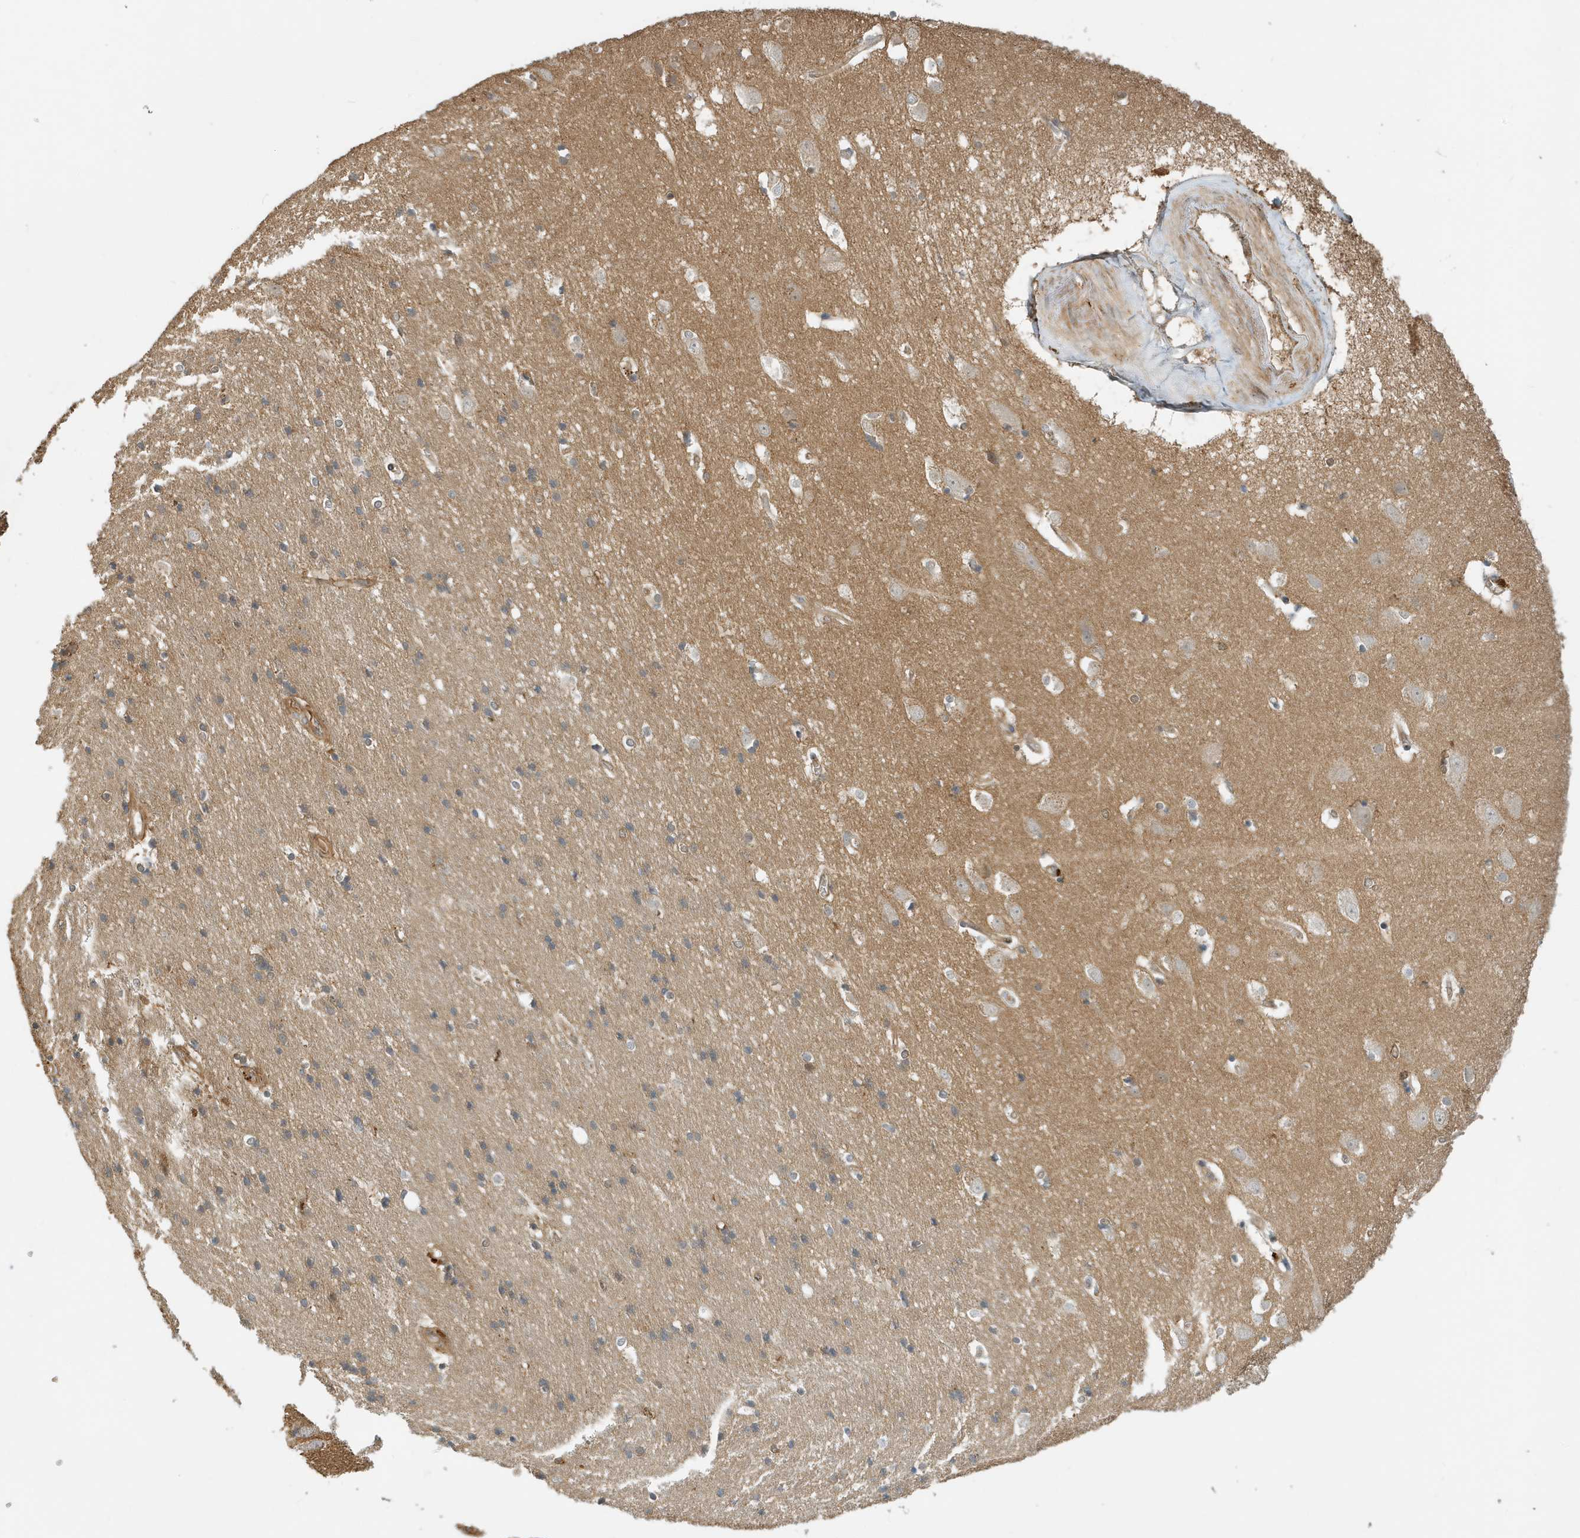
{"staining": {"intensity": "weak", "quantity": ">75%", "location": "cytoplasmic/membranous"}, "tissue": "cerebral cortex", "cell_type": "Endothelial cells", "image_type": "normal", "snomed": [{"axis": "morphology", "description": "Normal tissue, NOS"}, {"axis": "topography", "description": "Cerebral cortex"}], "caption": "Human cerebral cortex stained for a protein (brown) reveals weak cytoplasmic/membranous positive expression in about >75% of endothelial cells.", "gene": "FYCO1", "patient": {"sex": "male", "age": 54}}